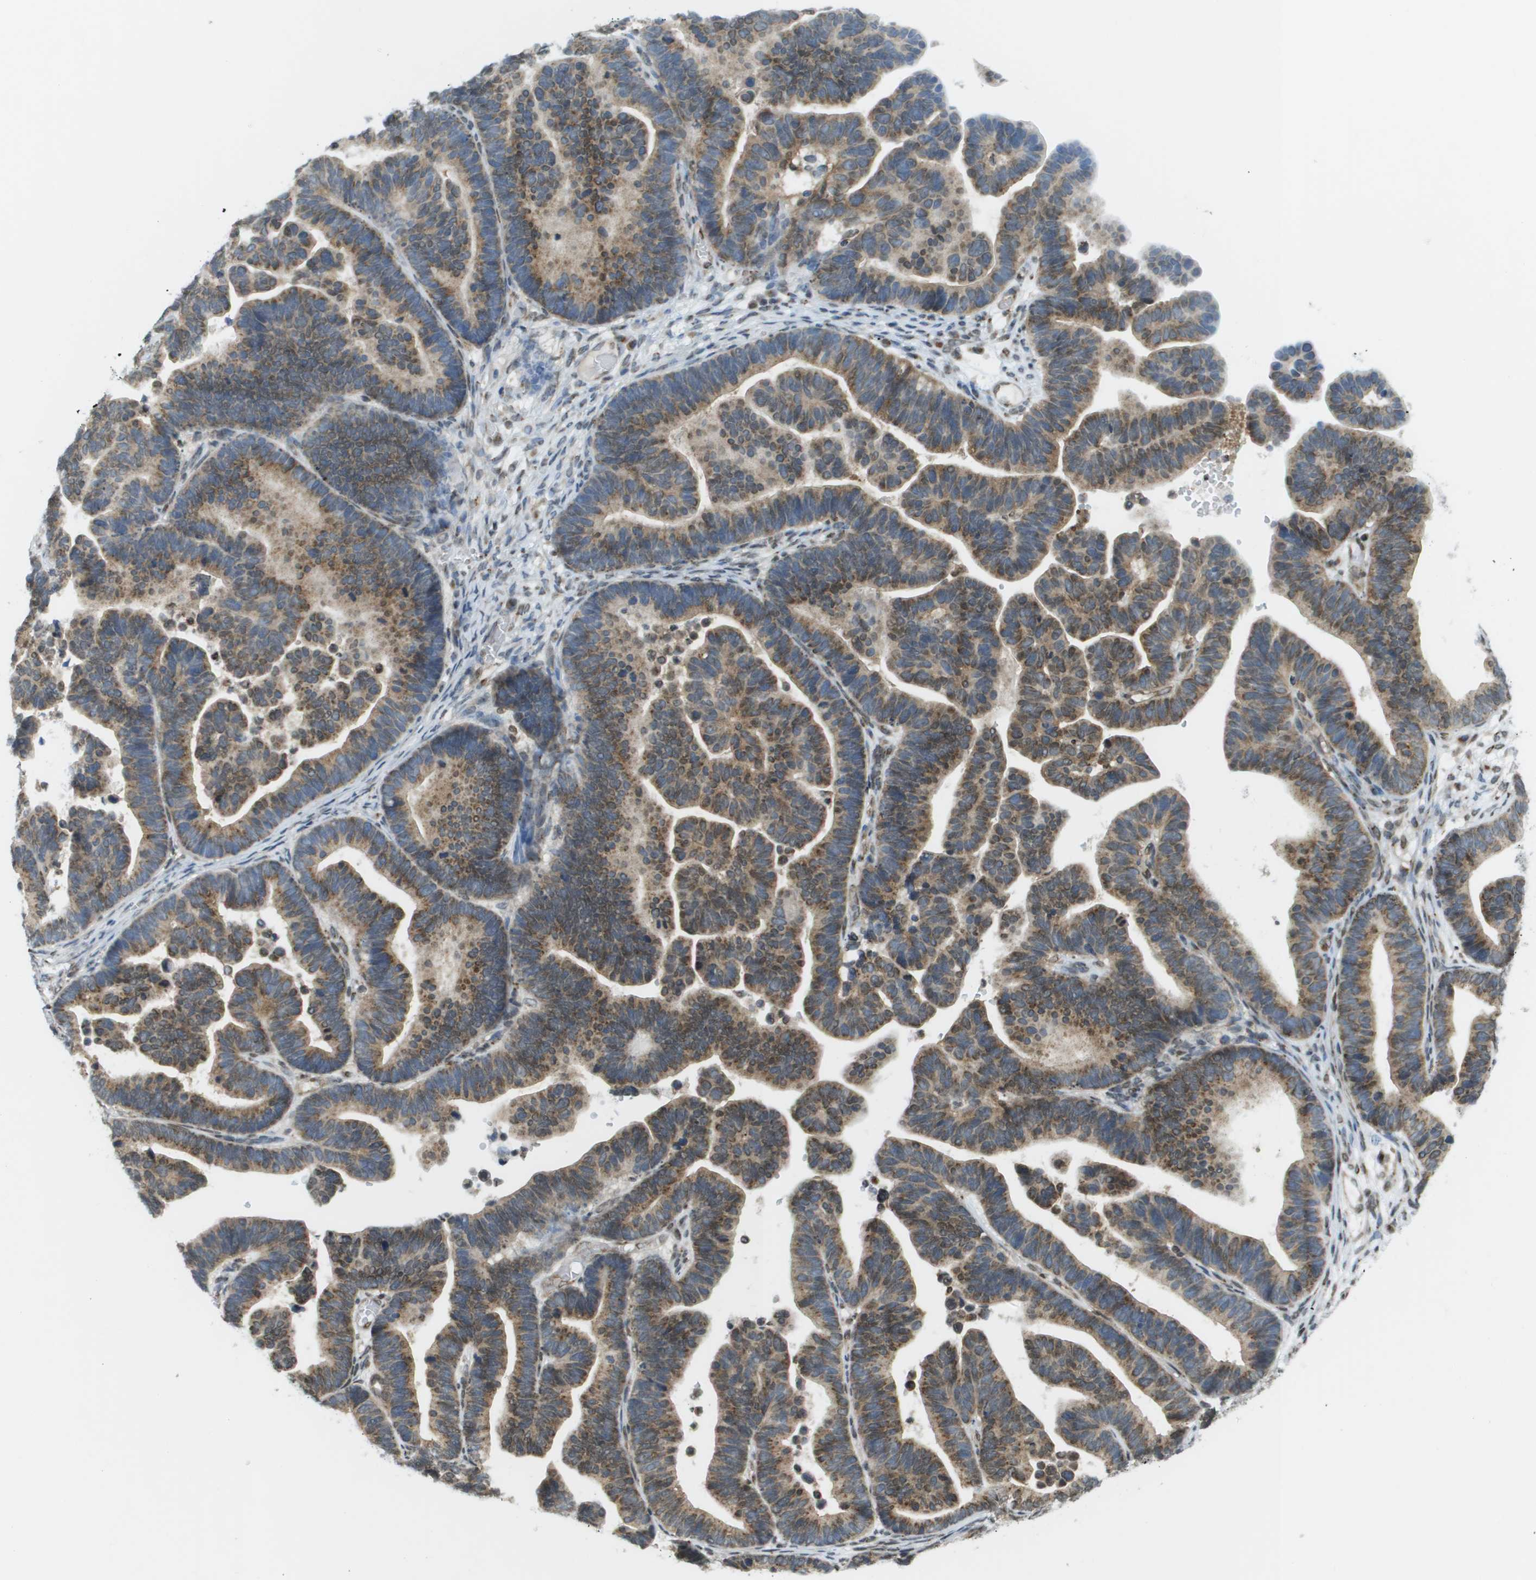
{"staining": {"intensity": "moderate", "quantity": ">75%", "location": "cytoplasmic/membranous,nuclear"}, "tissue": "ovarian cancer", "cell_type": "Tumor cells", "image_type": "cancer", "snomed": [{"axis": "morphology", "description": "Cystadenocarcinoma, serous, NOS"}, {"axis": "topography", "description": "Ovary"}], "caption": "Immunohistochemistry image of neoplastic tissue: human ovarian serous cystadenocarcinoma stained using immunohistochemistry (IHC) reveals medium levels of moderate protein expression localized specifically in the cytoplasmic/membranous and nuclear of tumor cells, appearing as a cytoplasmic/membranous and nuclear brown color.", "gene": "EVC", "patient": {"sex": "female", "age": 56}}